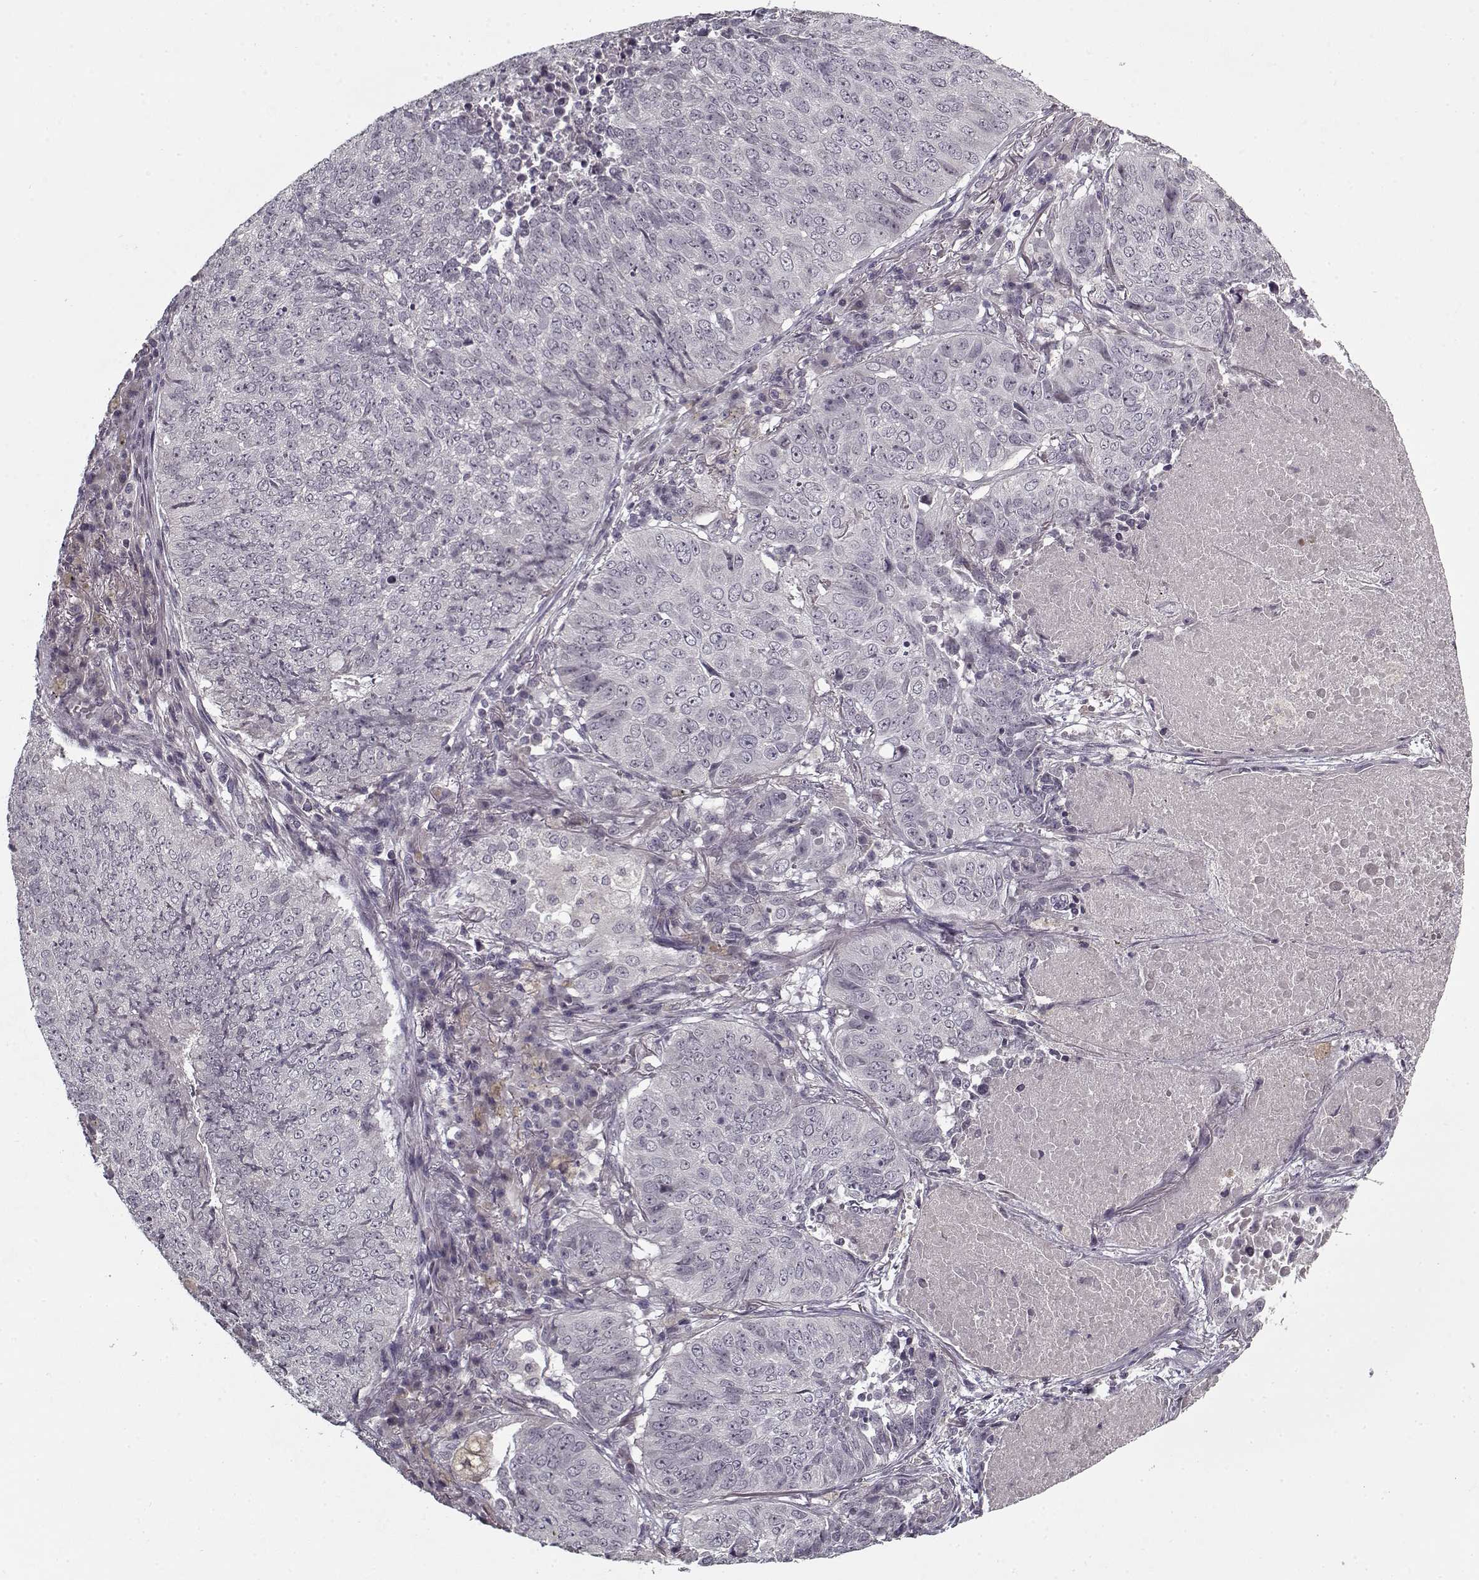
{"staining": {"intensity": "negative", "quantity": "none", "location": "none"}, "tissue": "lung cancer", "cell_type": "Tumor cells", "image_type": "cancer", "snomed": [{"axis": "morphology", "description": "Normal tissue, NOS"}, {"axis": "morphology", "description": "Squamous cell carcinoma, NOS"}, {"axis": "topography", "description": "Bronchus"}, {"axis": "topography", "description": "Lung"}], "caption": "High power microscopy micrograph of an IHC photomicrograph of squamous cell carcinoma (lung), revealing no significant positivity in tumor cells.", "gene": "LAMA2", "patient": {"sex": "male", "age": 64}}